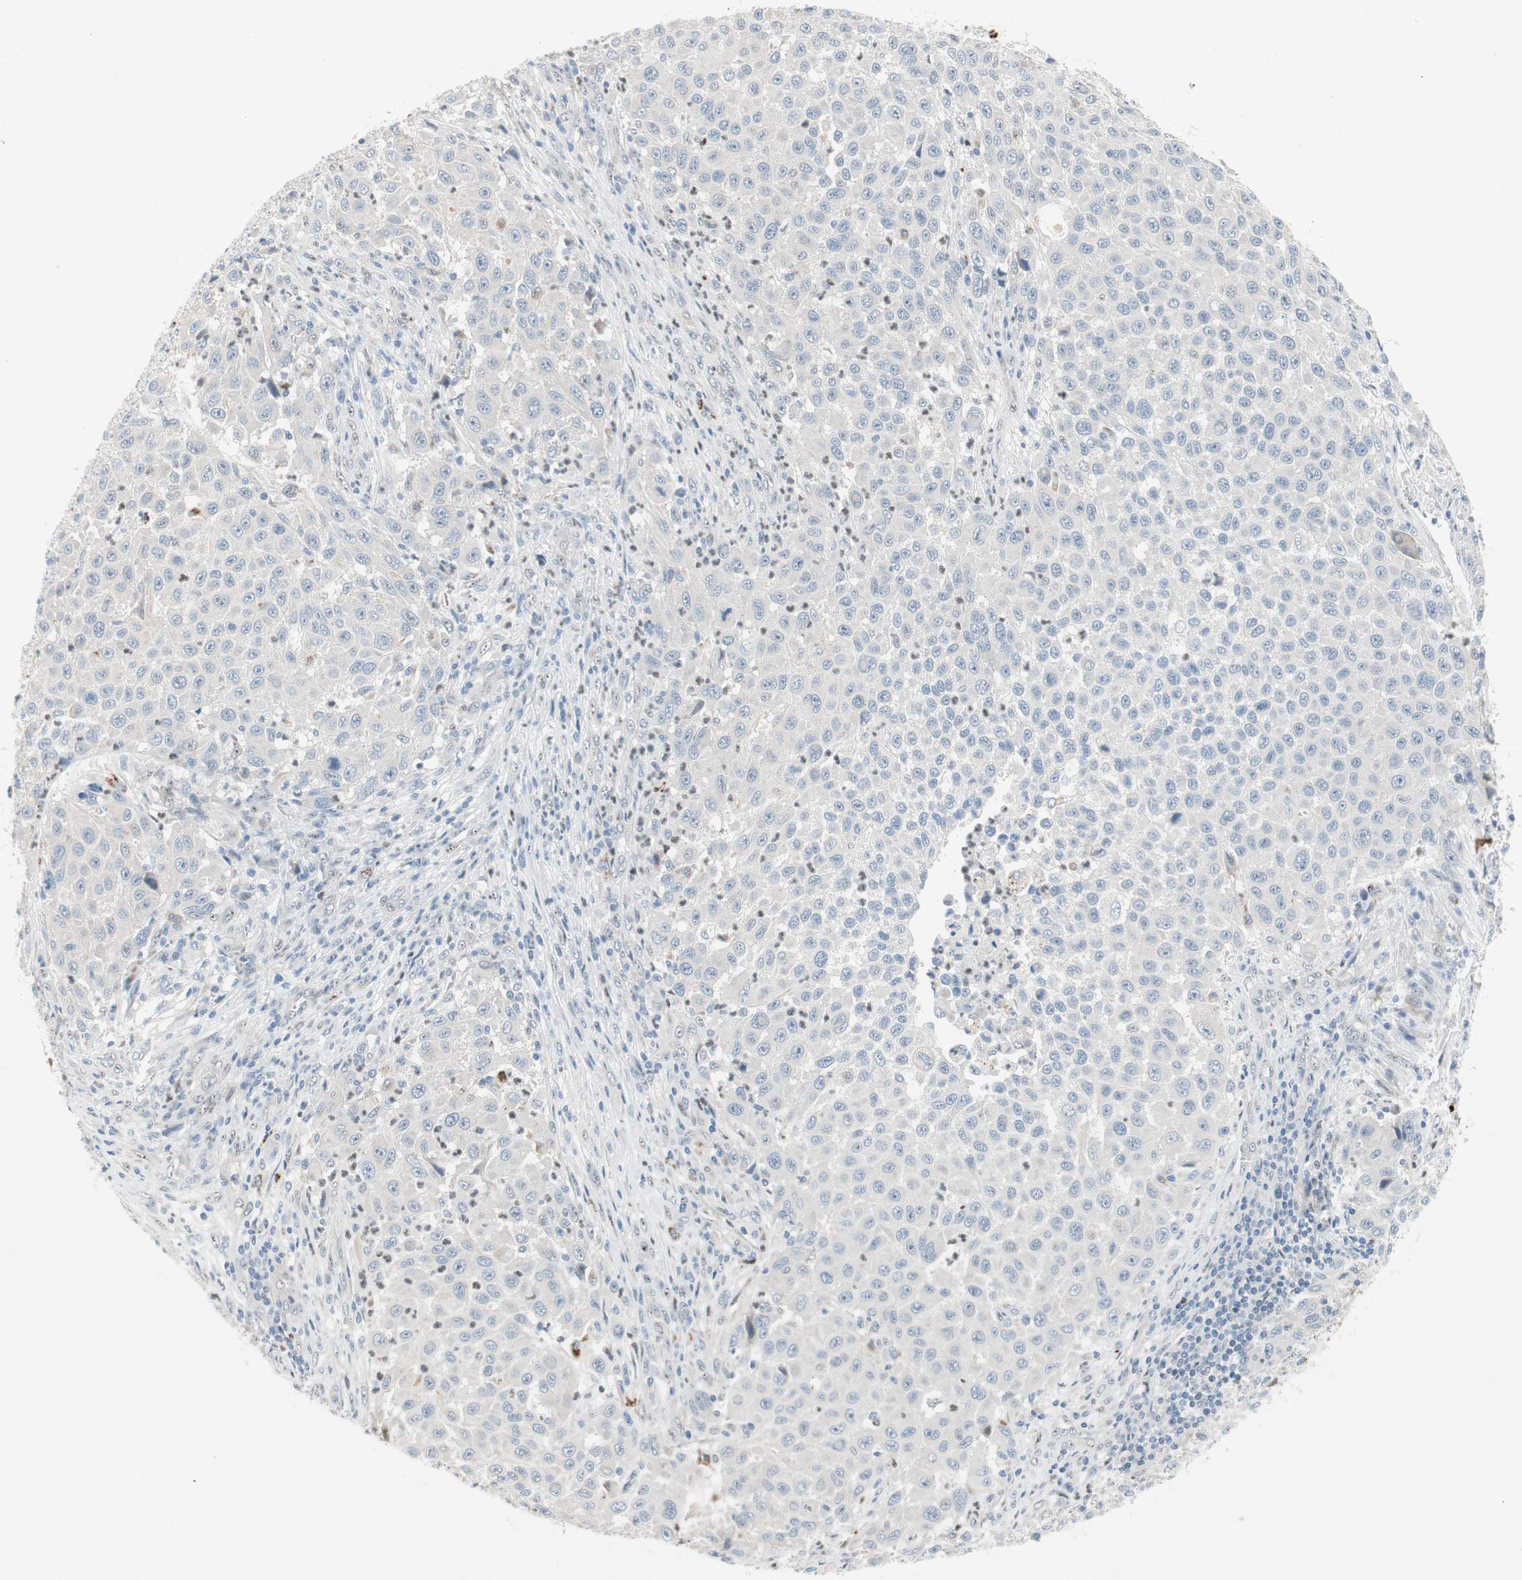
{"staining": {"intensity": "negative", "quantity": "none", "location": "none"}, "tissue": "melanoma", "cell_type": "Tumor cells", "image_type": "cancer", "snomed": [{"axis": "morphology", "description": "Malignant melanoma, Metastatic site"}, {"axis": "topography", "description": "Lymph node"}], "caption": "There is no significant staining in tumor cells of malignant melanoma (metastatic site).", "gene": "CAND2", "patient": {"sex": "male", "age": 61}}